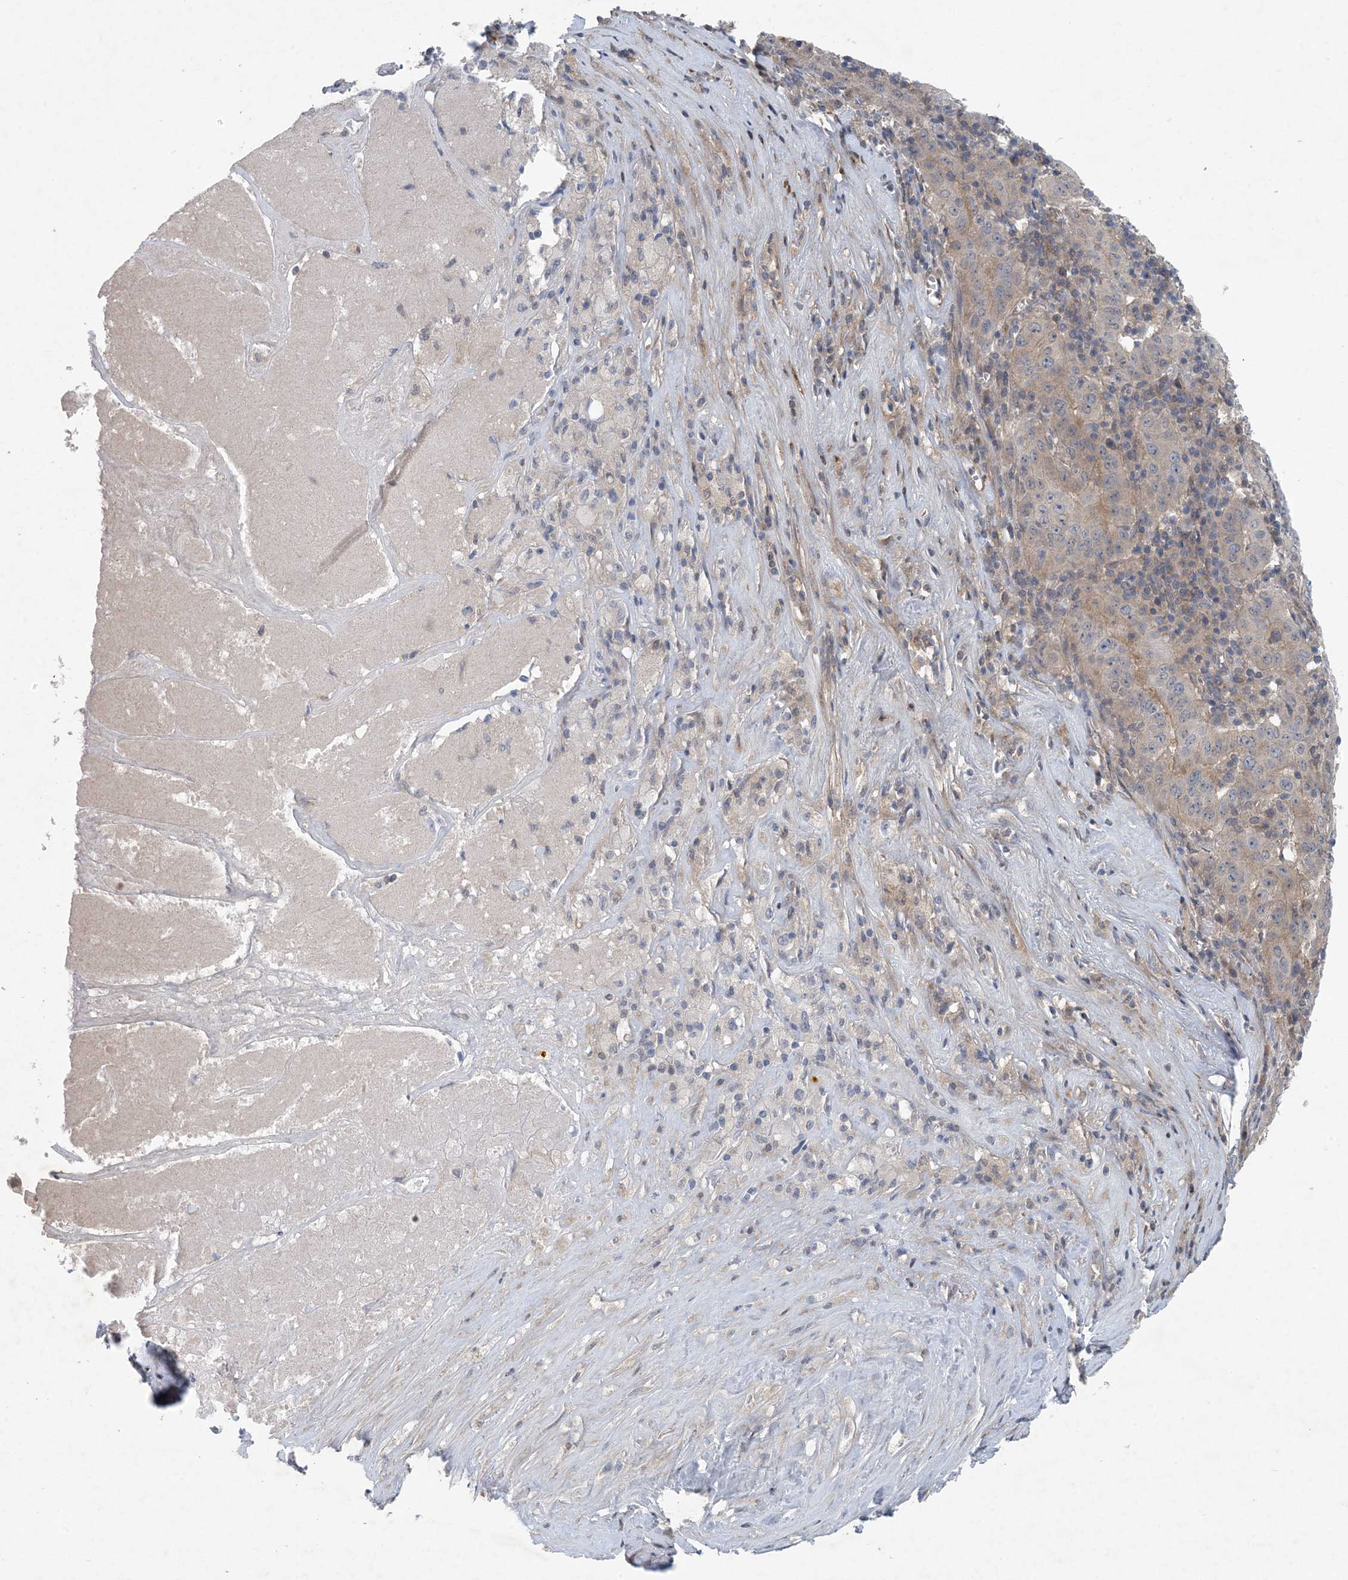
{"staining": {"intensity": "negative", "quantity": "none", "location": "none"}, "tissue": "pancreatic cancer", "cell_type": "Tumor cells", "image_type": "cancer", "snomed": [{"axis": "morphology", "description": "Adenocarcinoma, NOS"}, {"axis": "topography", "description": "Pancreas"}], "caption": "This is an immunohistochemistry image of pancreatic adenocarcinoma. There is no staining in tumor cells.", "gene": "HIKESHI", "patient": {"sex": "male", "age": 63}}